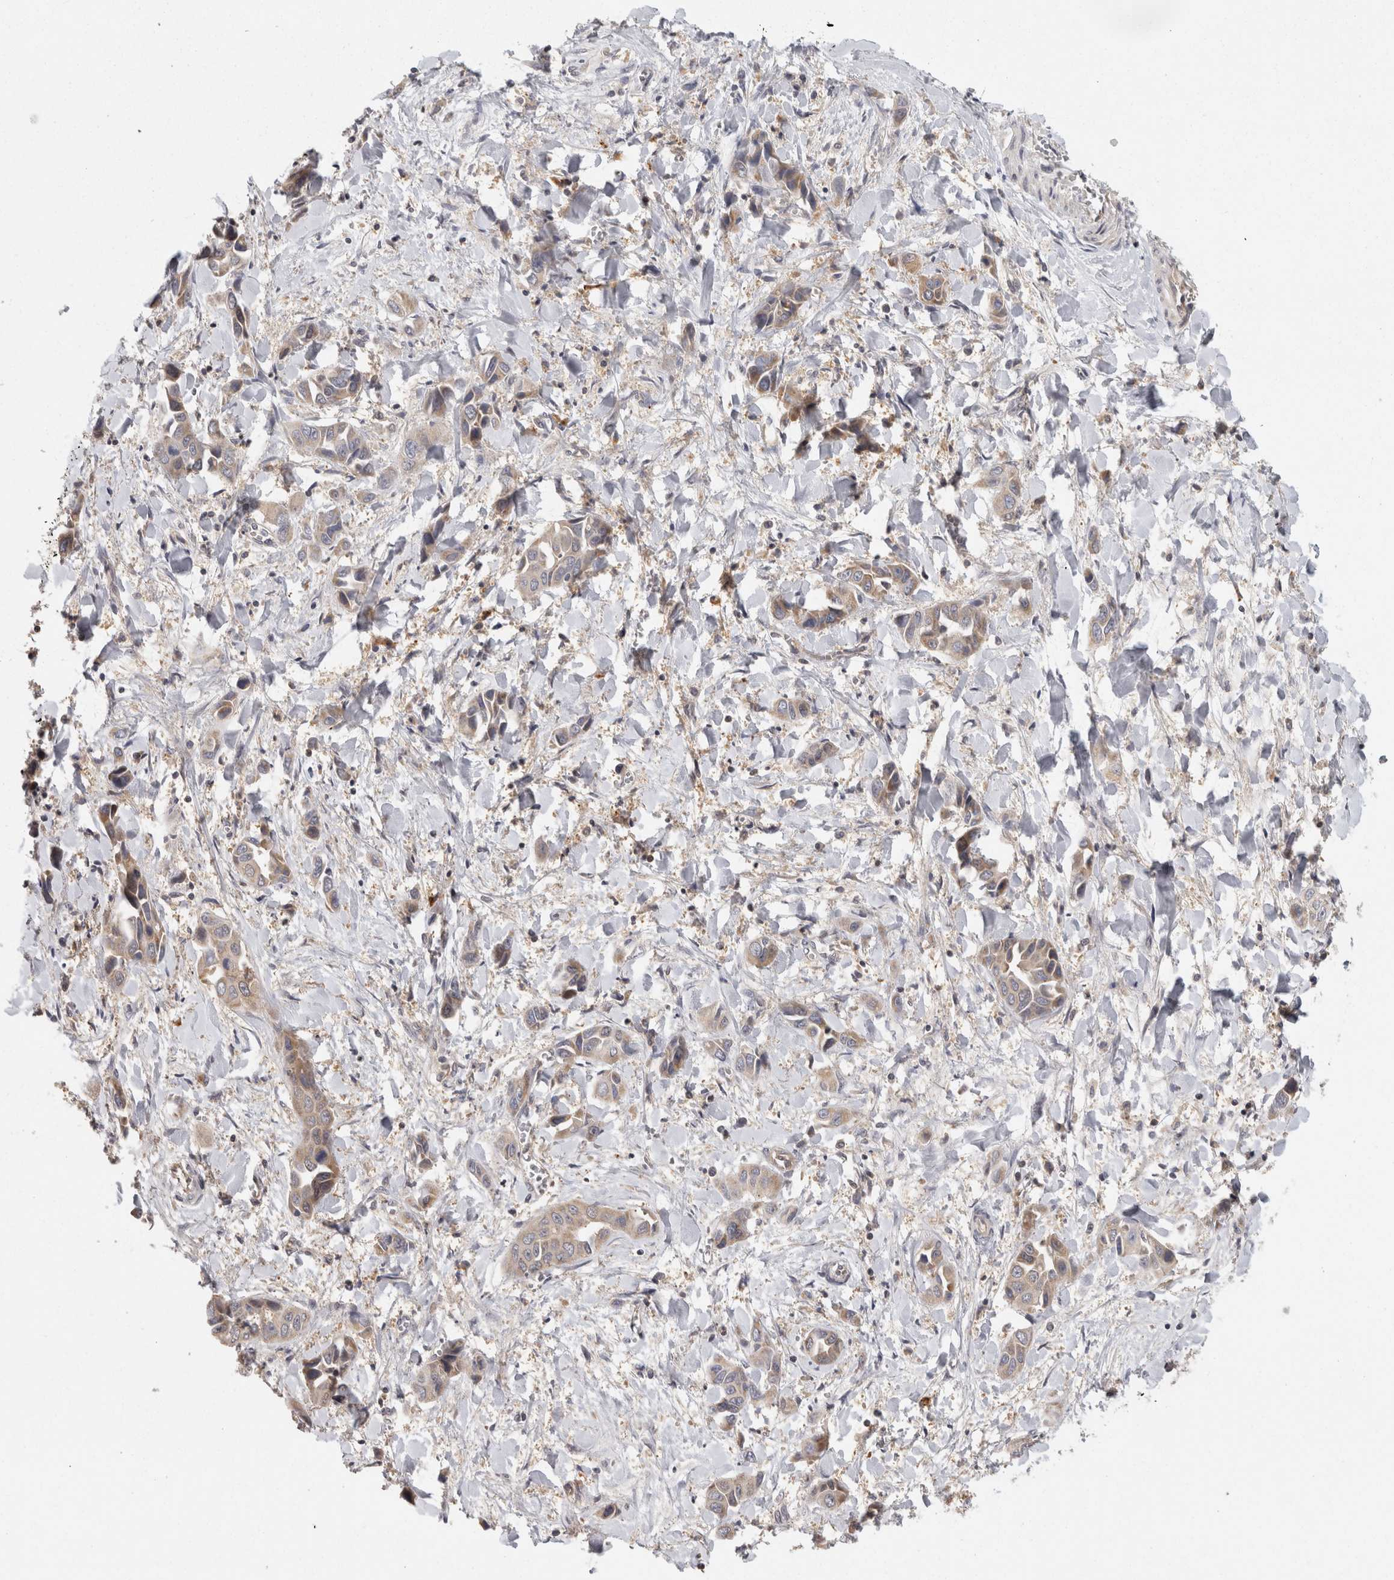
{"staining": {"intensity": "weak", "quantity": ">75%", "location": "cytoplasmic/membranous"}, "tissue": "liver cancer", "cell_type": "Tumor cells", "image_type": "cancer", "snomed": [{"axis": "morphology", "description": "Cholangiocarcinoma"}, {"axis": "topography", "description": "Liver"}], "caption": "DAB (3,3'-diaminobenzidine) immunohistochemical staining of liver cancer displays weak cytoplasmic/membranous protein positivity in approximately >75% of tumor cells.", "gene": "ACAT2", "patient": {"sex": "female", "age": 52}}